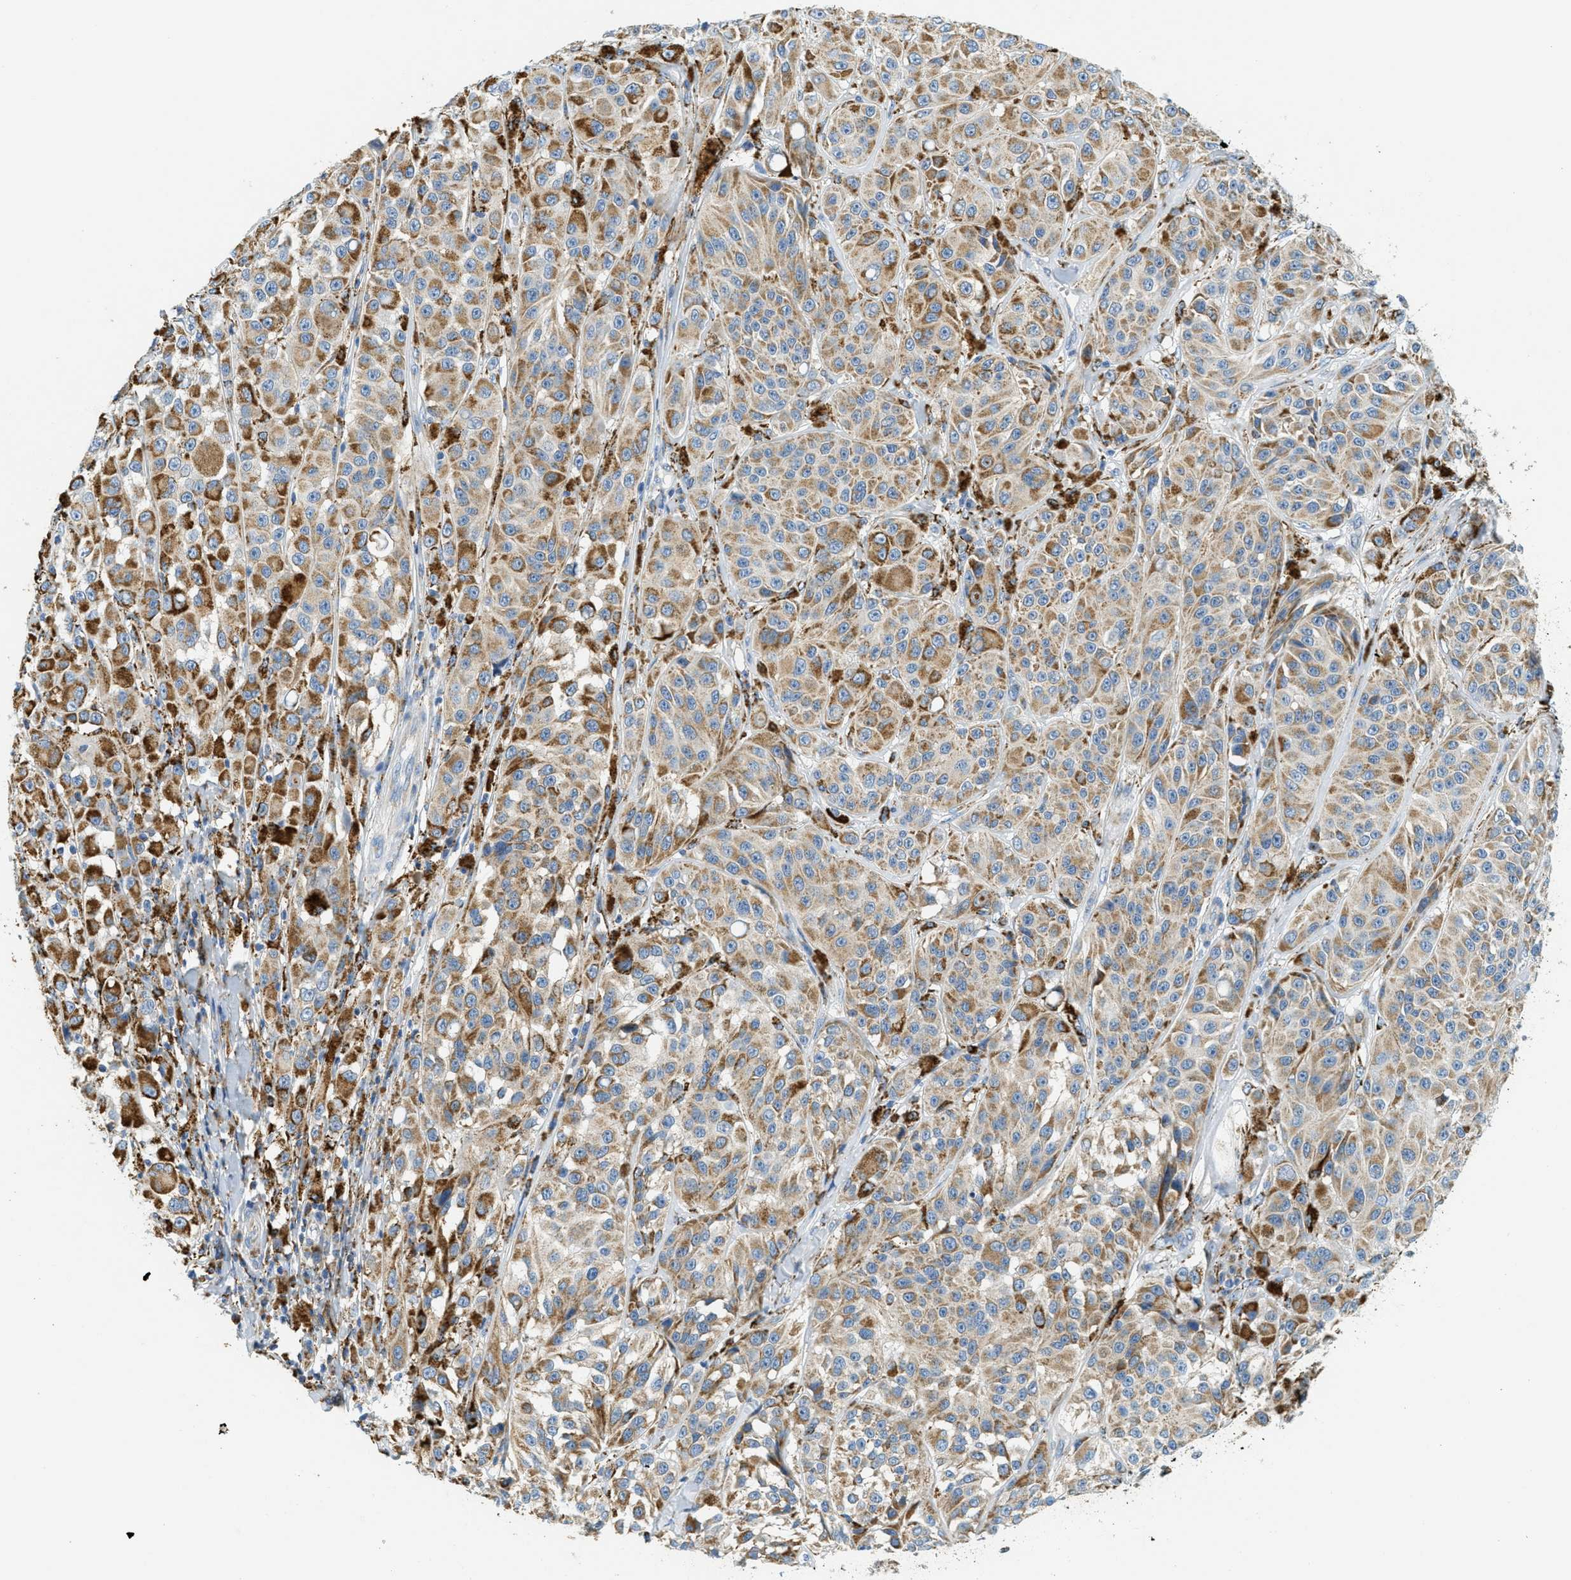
{"staining": {"intensity": "moderate", "quantity": ">75%", "location": "cytoplasmic/membranous"}, "tissue": "melanoma", "cell_type": "Tumor cells", "image_type": "cancer", "snomed": [{"axis": "morphology", "description": "Malignant melanoma, NOS"}, {"axis": "topography", "description": "Skin"}], "caption": "High-magnification brightfield microscopy of melanoma stained with DAB (brown) and counterstained with hematoxylin (blue). tumor cells exhibit moderate cytoplasmic/membranous expression is present in approximately>75% of cells.", "gene": "HLCS", "patient": {"sex": "male", "age": 84}}